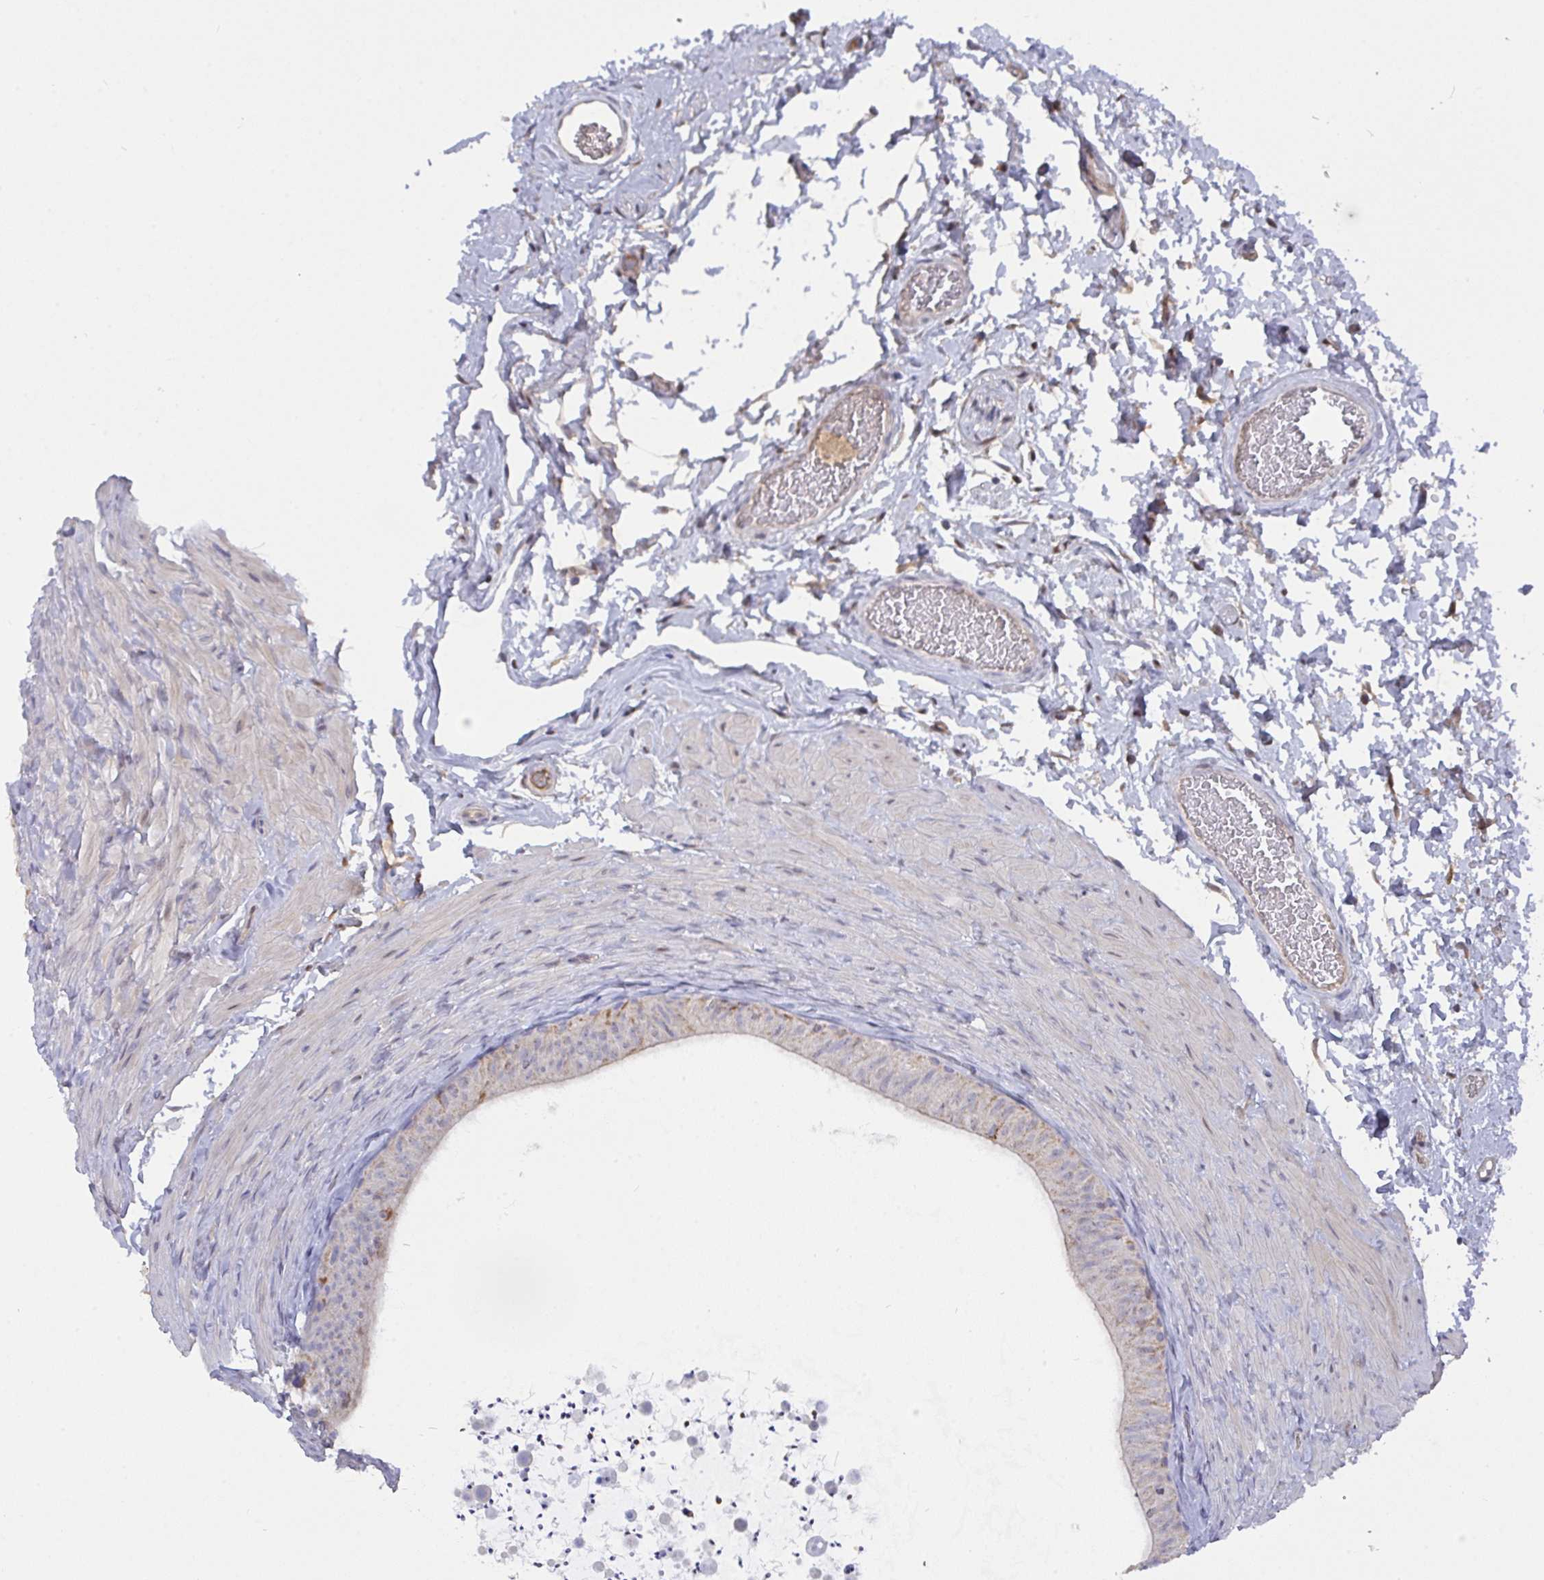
{"staining": {"intensity": "negative", "quantity": "none", "location": "none"}, "tissue": "epididymis", "cell_type": "Glandular cells", "image_type": "normal", "snomed": [{"axis": "morphology", "description": "Normal tissue, NOS"}, {"axis": "topography", "description": "Epididymis, spermatic cord, NOS"}, {"axis": "topography", "description": "Epididymis"}], "caption": "The image reveals no significant positivity in glandular cells of epididymis. (DAB immunohistochemistry, high magnification).", "gene": "L3HYPDH", "patient": {"sex": "male", "age": 31}}